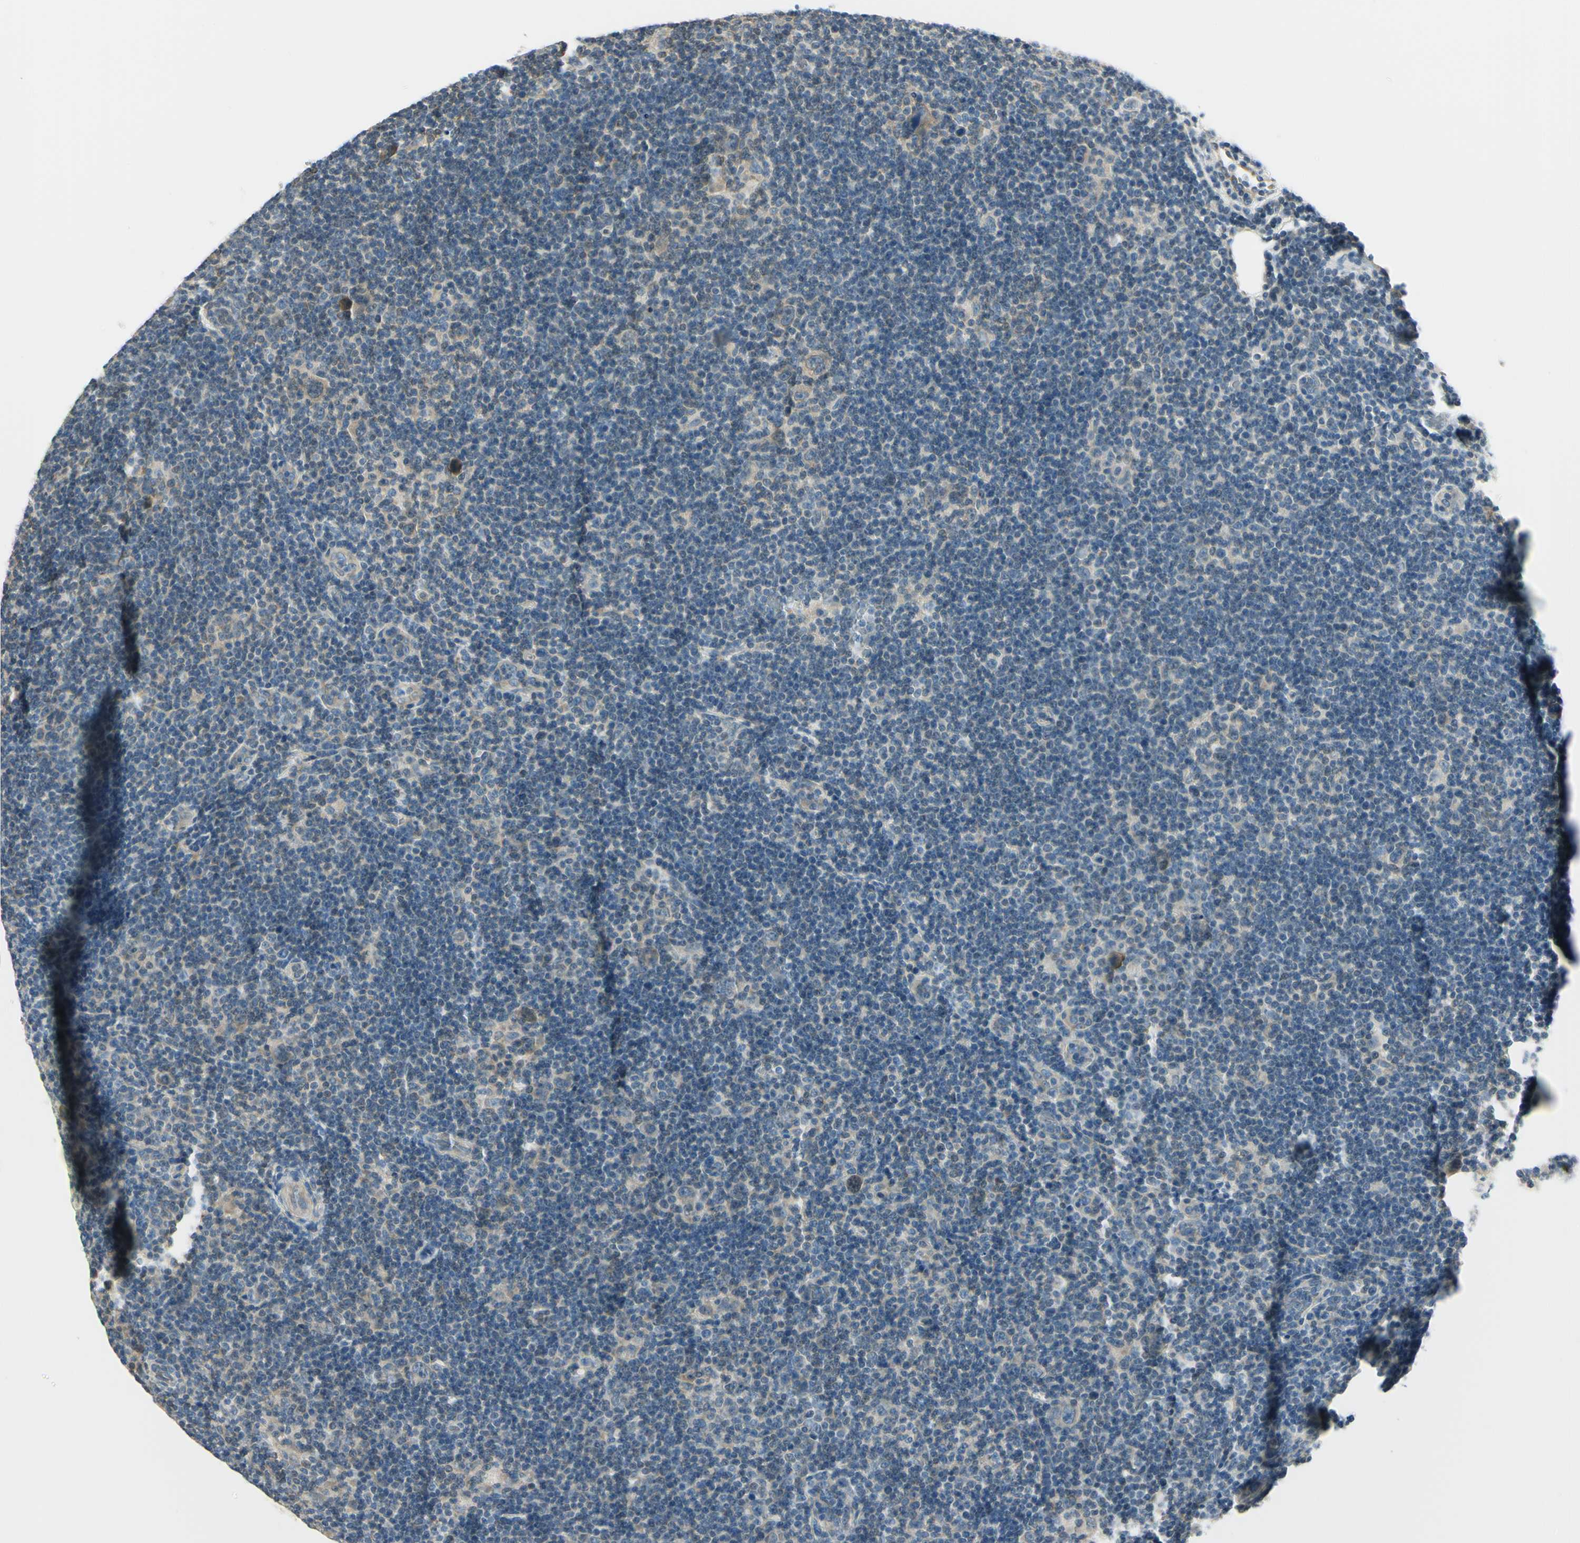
{"staining": {"intensity": "weak", "quantity": ">75%", "location": "cytoplasmic/membranous"}, "tissue": "lymphoma", "cell_type": "Tumor cells", "image_type": "cancer", "snomed": [{"axis": "morphology", "description": "Hodgkin's disease, NOS"}, {"axis": "topography", "description": "Lymph node"}], "caption": "Lymphoma stained for a protein (brown) reveals weak cytoplasmic/membranous positive expression in approximately >75% of tumor cells.", "gene": "IGDCC4", "patient": {"sex": "female", "age": 57}}